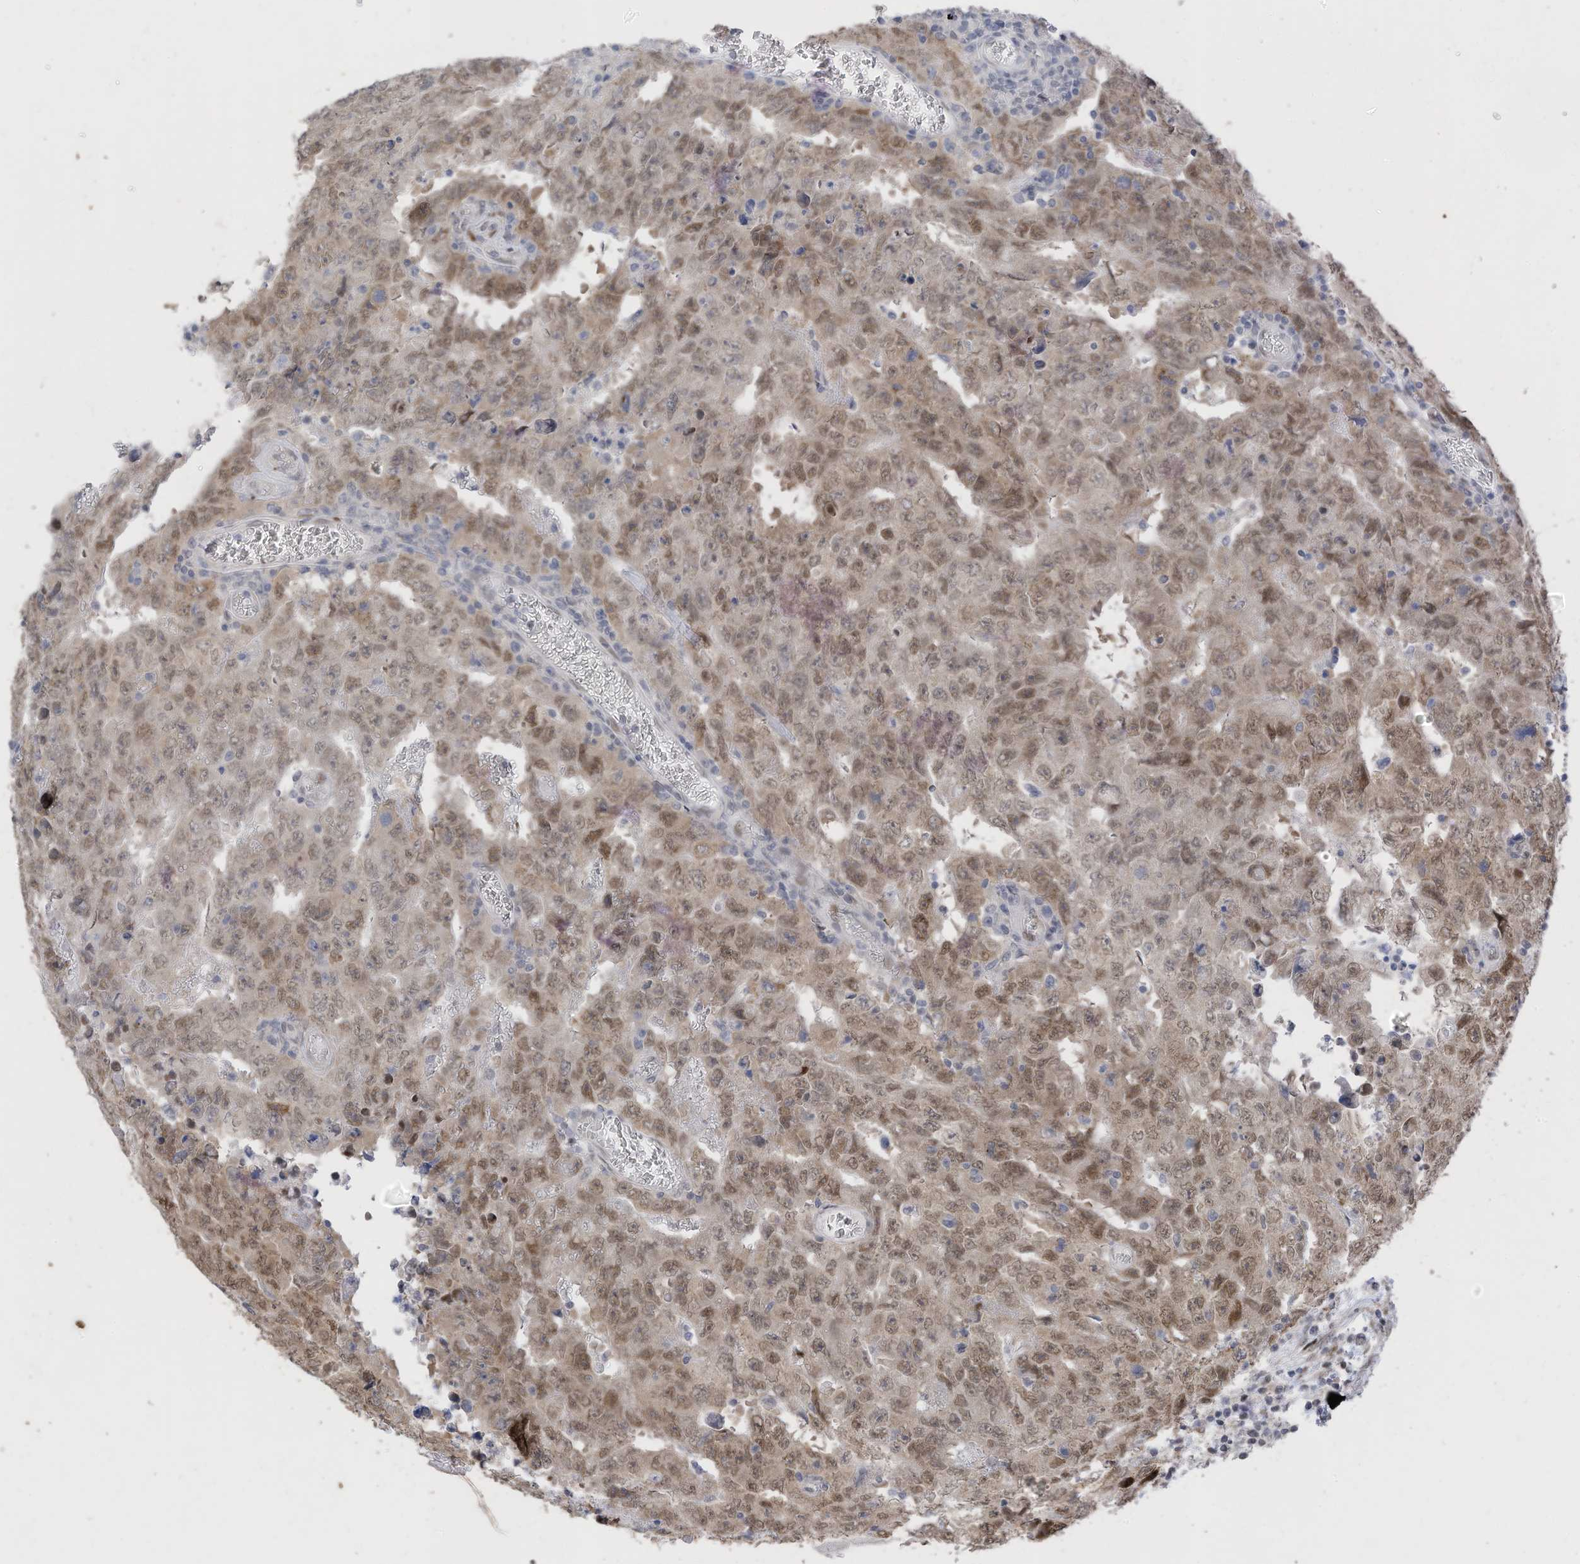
{"staining": {"intensity": "weak", "quantity": ">75%", "location": "nuclear"}, "tissue": "testis cancer", "cell_type": "Tumor cells", "image_type": "cancer", "snomed": [{"axis": "morphology", "description": "Carcinoma, Embryonal, NOS"}, {"axis": "topography", "description": "Testis"}], "caption": "About >75% of tumor cells in human embryonal carcinoma (testis) reveal weak nuclear protein staining as visualized by brown immunohistochemical staining.", "gene": "RABL3", "patient": {"sex": "male", "age": 26}}